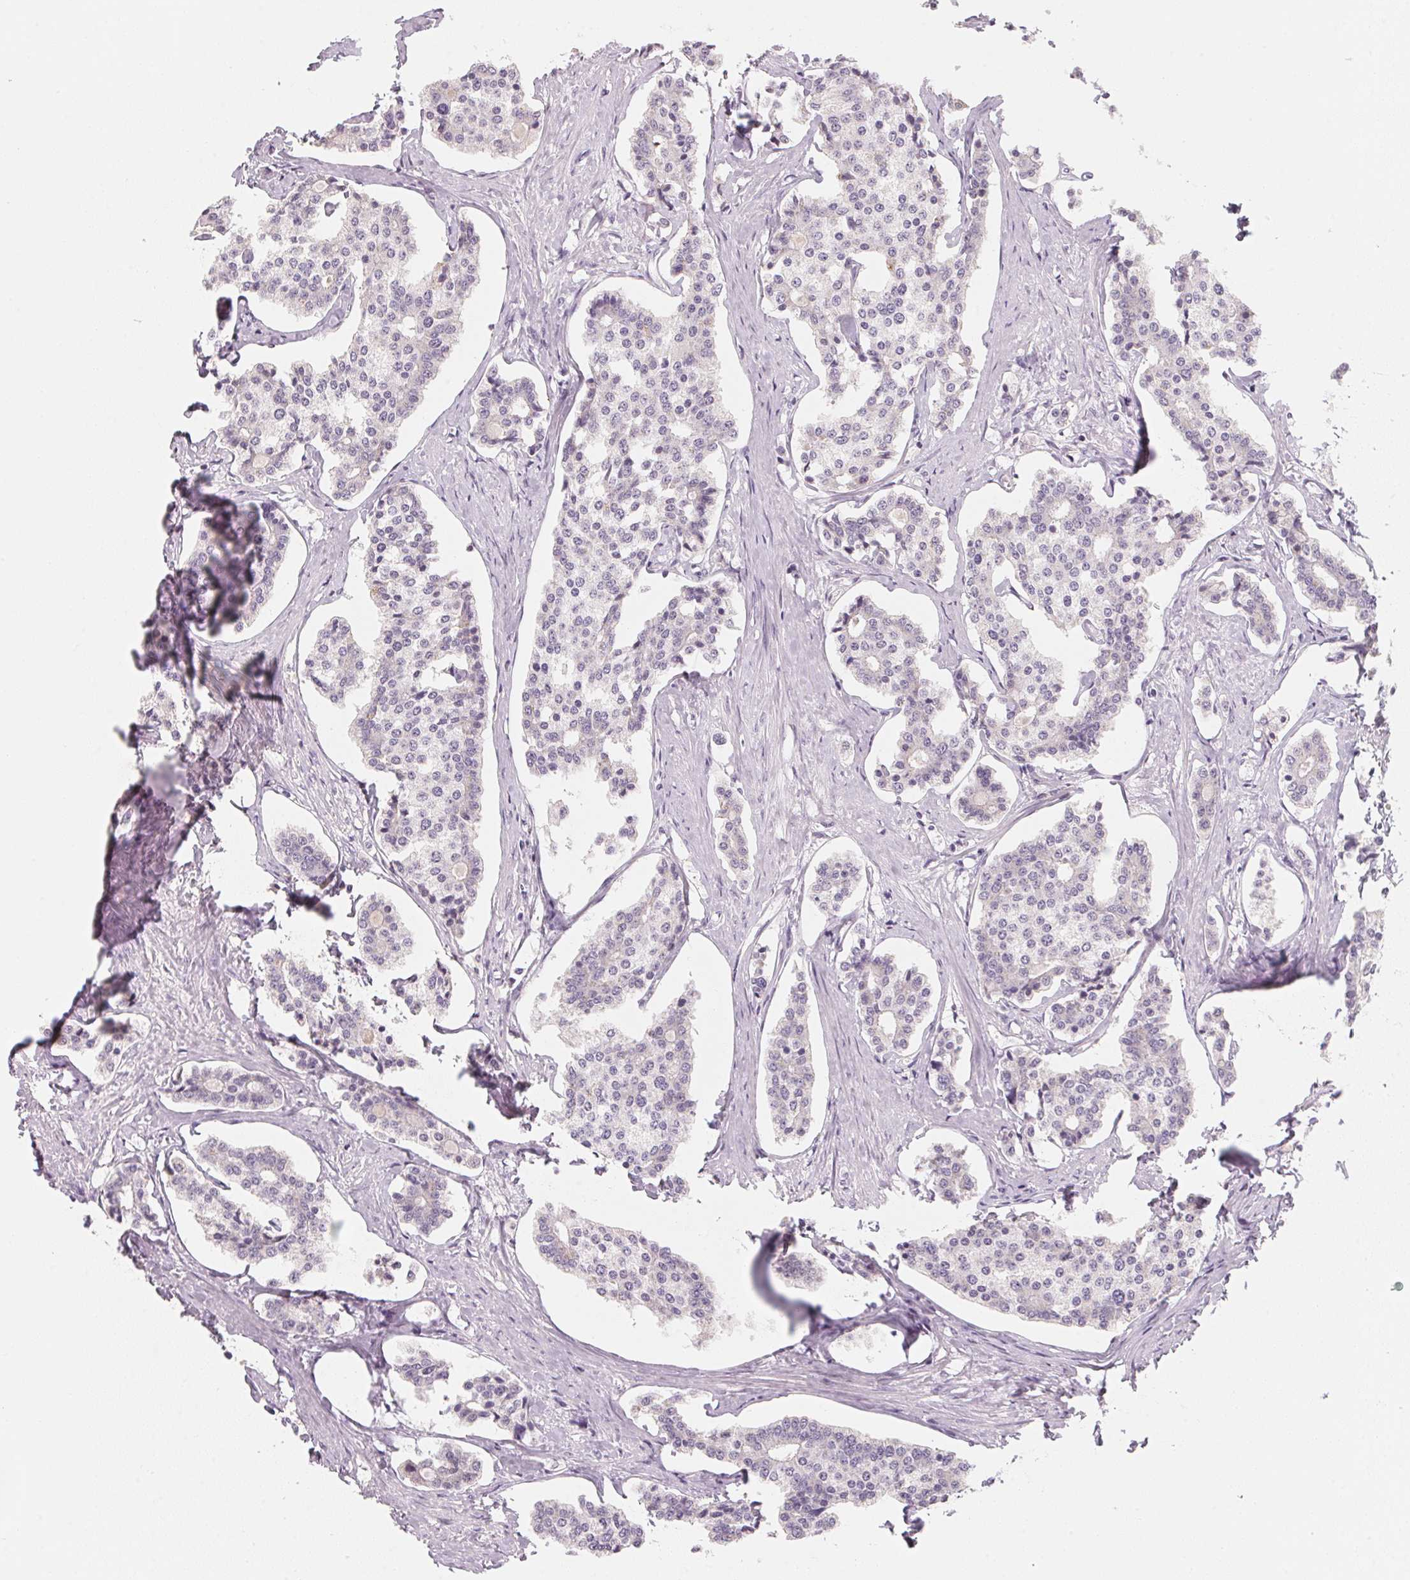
{"staining": {"intensity": "negative", "quantity": "none", "location": "none"}, "tissue": "carcinoid", "cell_type": "Tumor cells", "image_type": "cancer", "snomed": [{"axis": "morphology", "description": "Carcinoid, malignant, NOS"}, {"axis": "topography", "description": "Small intestine"}], "caption": "This histopathology image is of carcinoid stained with IHC to label a protein in brown with the nuclei are counter-stained blue. There is no positivity in tumor cells.", "gene": "ANKRD31", "patient": {"sex": "female", "age": 65}}